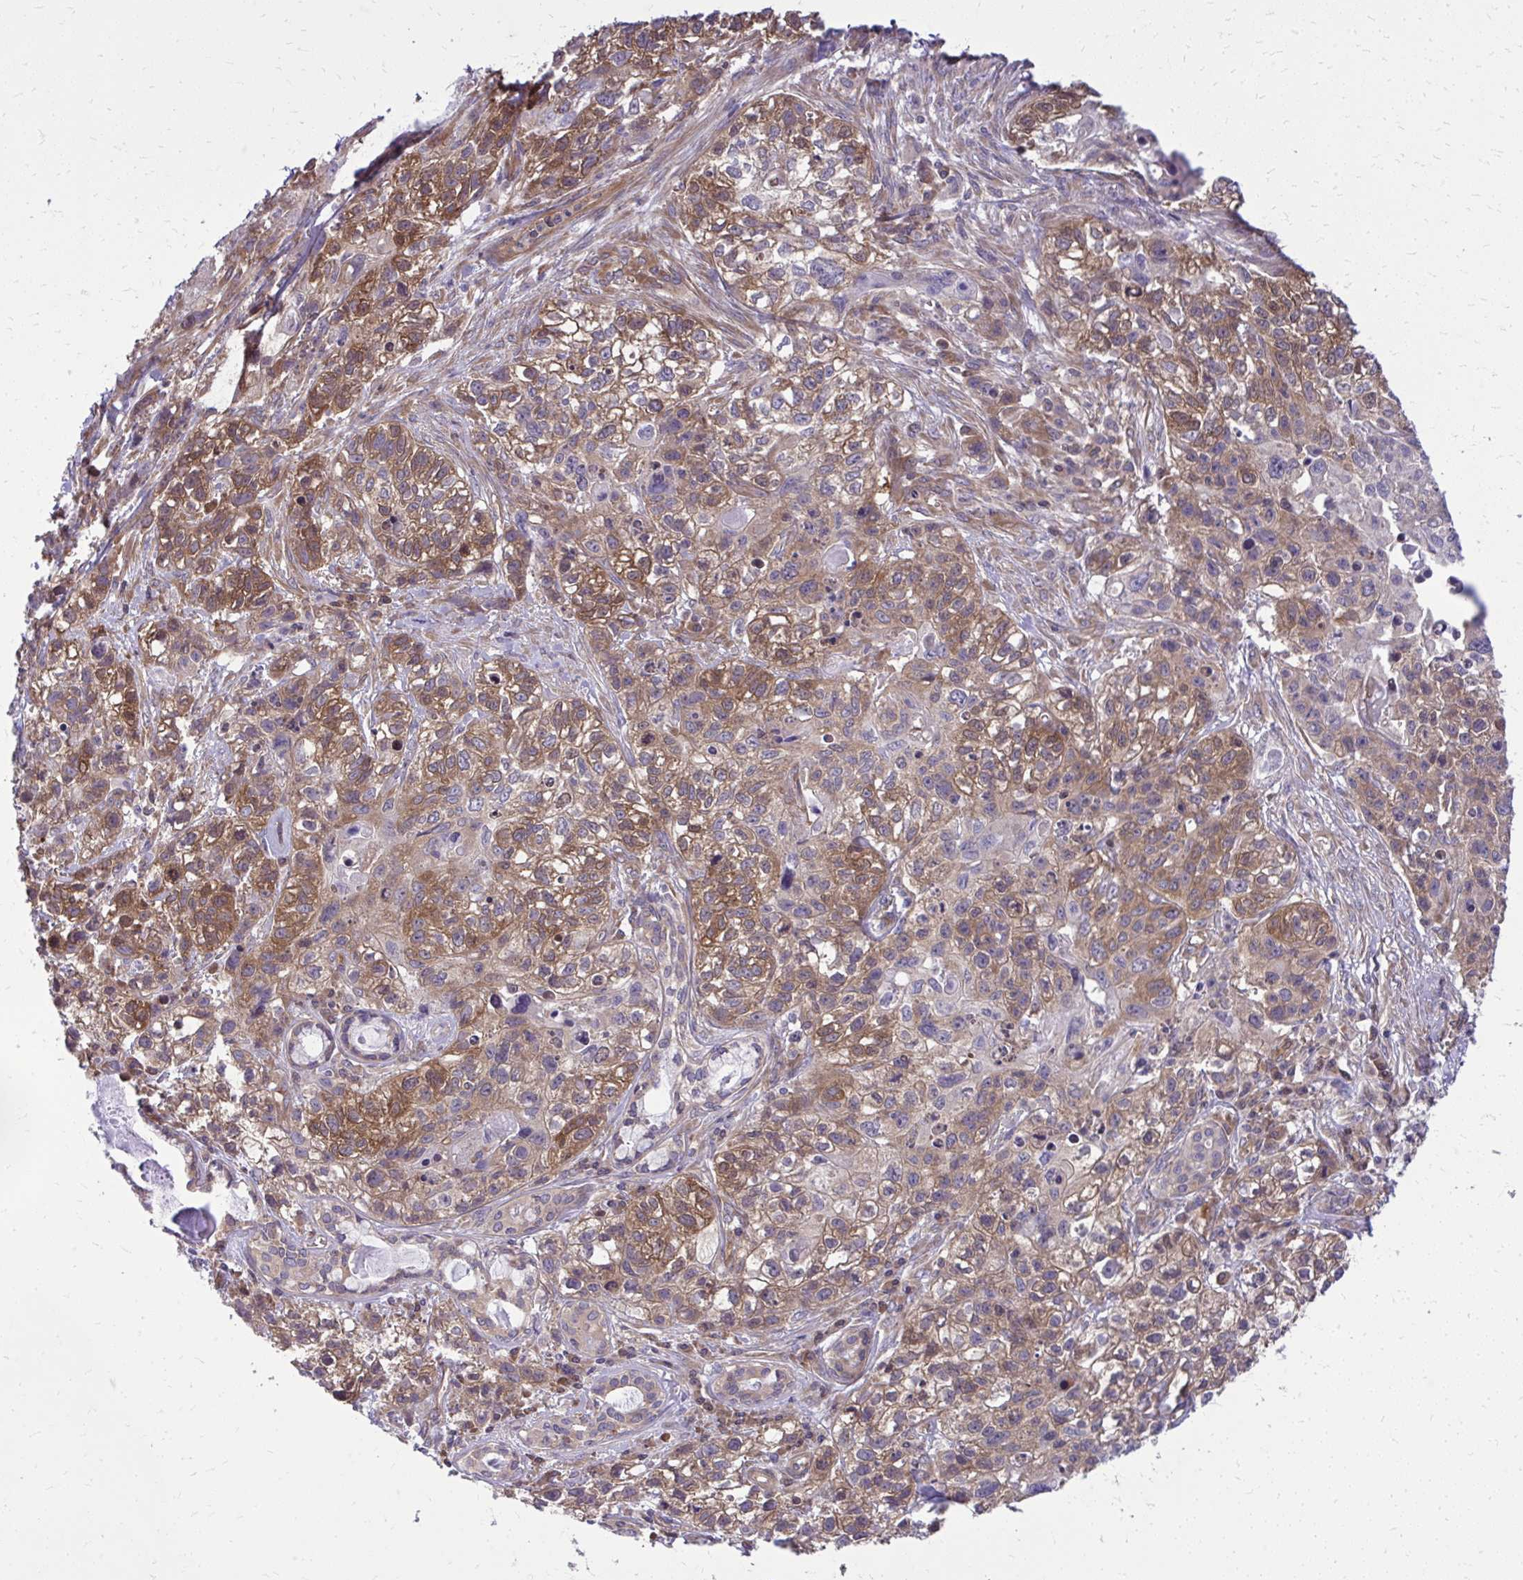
{"staining": {"intensity": "moderate", "quantity": ">75%", "location": "cytoplasmic/membranous"}, "tissue": "lung cancer", "cell_type": "Tumor cells", "image_type": "cancer", "snomed": [{"axis": "morphology", "description": "Squamous cell carcinoma, NOS"}, {"axis": "topography", "description": "Lung"}], "caption": "There is medium levels of moderate cytoplasmic/membranous positivity in tumor cells of lung cancer (squamous cell carcinoma), as demonstrated by immunohistochemical staining (brown color).", "gene": "PPP5C", "patient": {"sex": "male", "age": 74}}